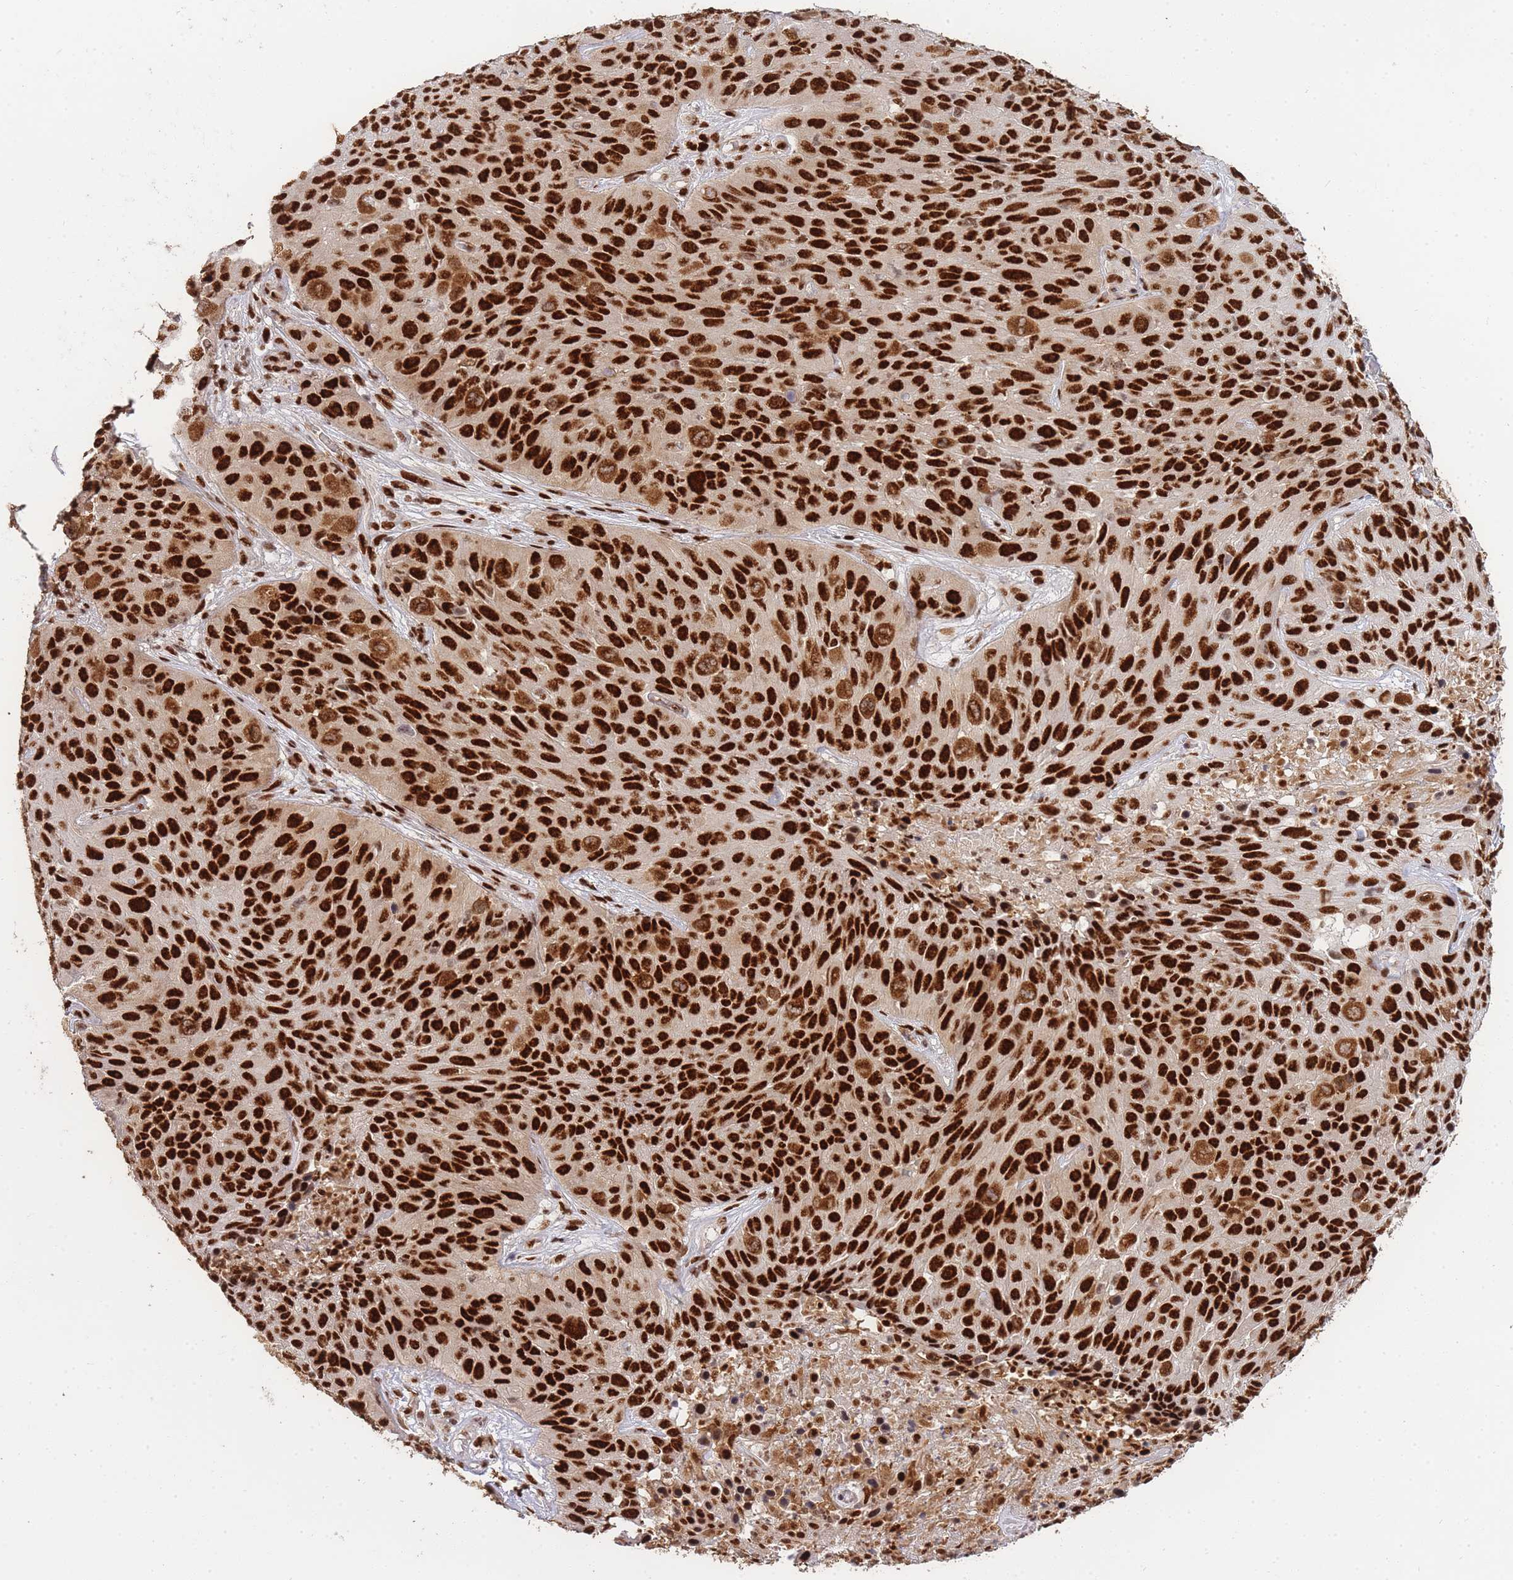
{"staining": {"intensity": "strong", "quantity": ">75%", "location": "nuclear"}, "tissue": "skin cancer", "cell_type": "Tumor cells", "image_type": "cancer", "snomed": [{"axis": "morphology", "description": "Squamous cell carcinoma, NOS"}, {"axis": "topography", "description": "Skin"}], "caption": "Skin cancer (squamous cell carcinoma) was stained to show a protein in brown. There is high levels of strong nuclear expression in about >75% of tumor cells.", "gene": "PRKDC", "patient": {"sex": "female", "age": 87}}